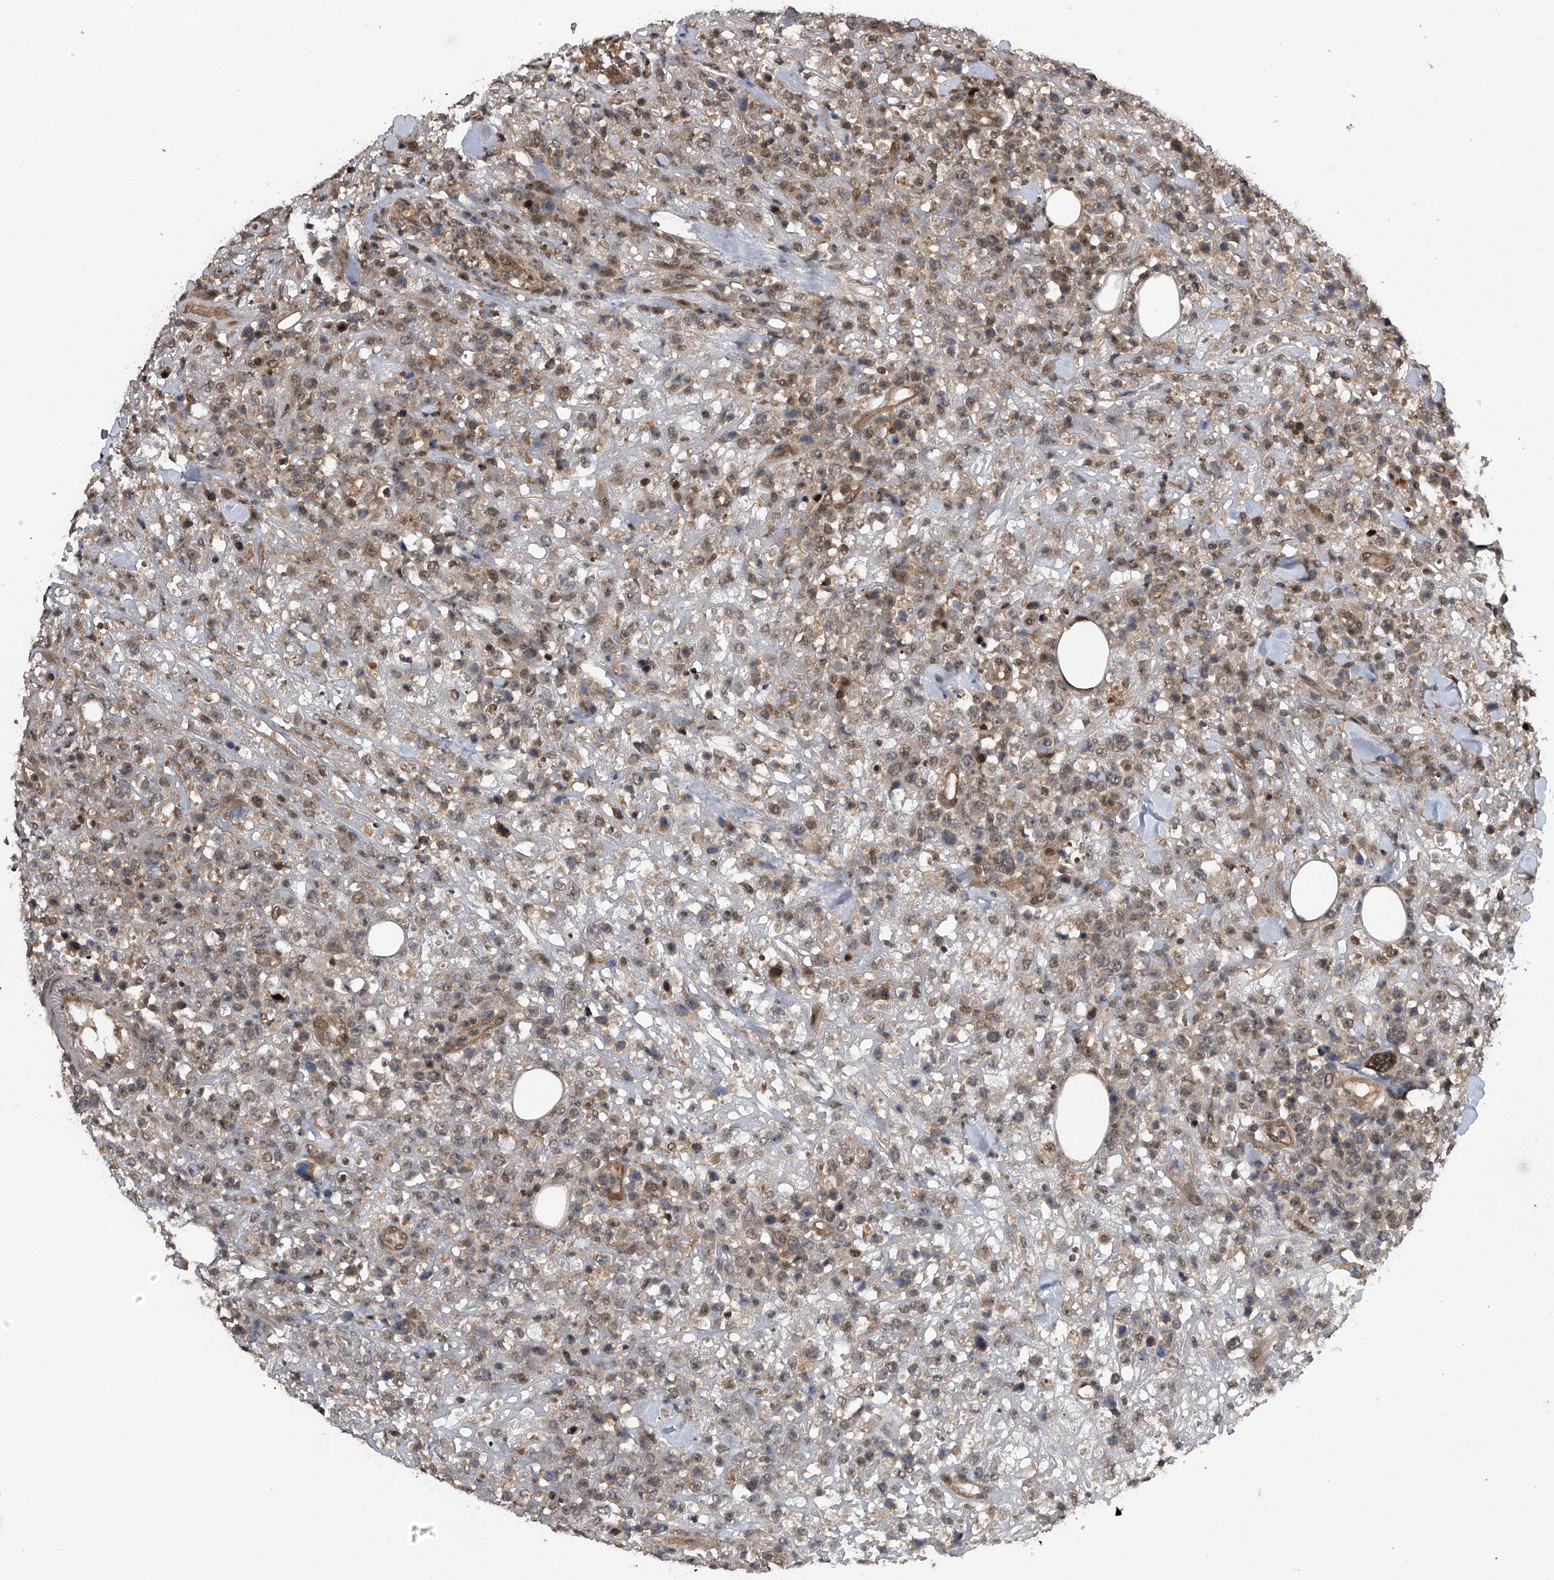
{"staining": {"intensity": "weak", "quantity": "25%-75%", "location": "nuclear"}, "tissue": "lymphoma", "cell_type": "Tumor cells", "image_type": "cancer", "snomed": [{"axis": "morphology", "description": "Malignant lymphoma, non-Hodgkin's type, High grade"}, {"axis": "topography", "description": "Colon"}], "caption": "High-grade malignant lymphoma, non-Hodgkin's type tissue reveals weak nuclear staining in about 25%-75% of tumor cells, visualized by immunohistochemistry. Immunohistochemistry stains the protein in brown and the nuclei are stained blue.", "gene": "SLC12A8", "patient": {"sex": "female", "age": 53}}